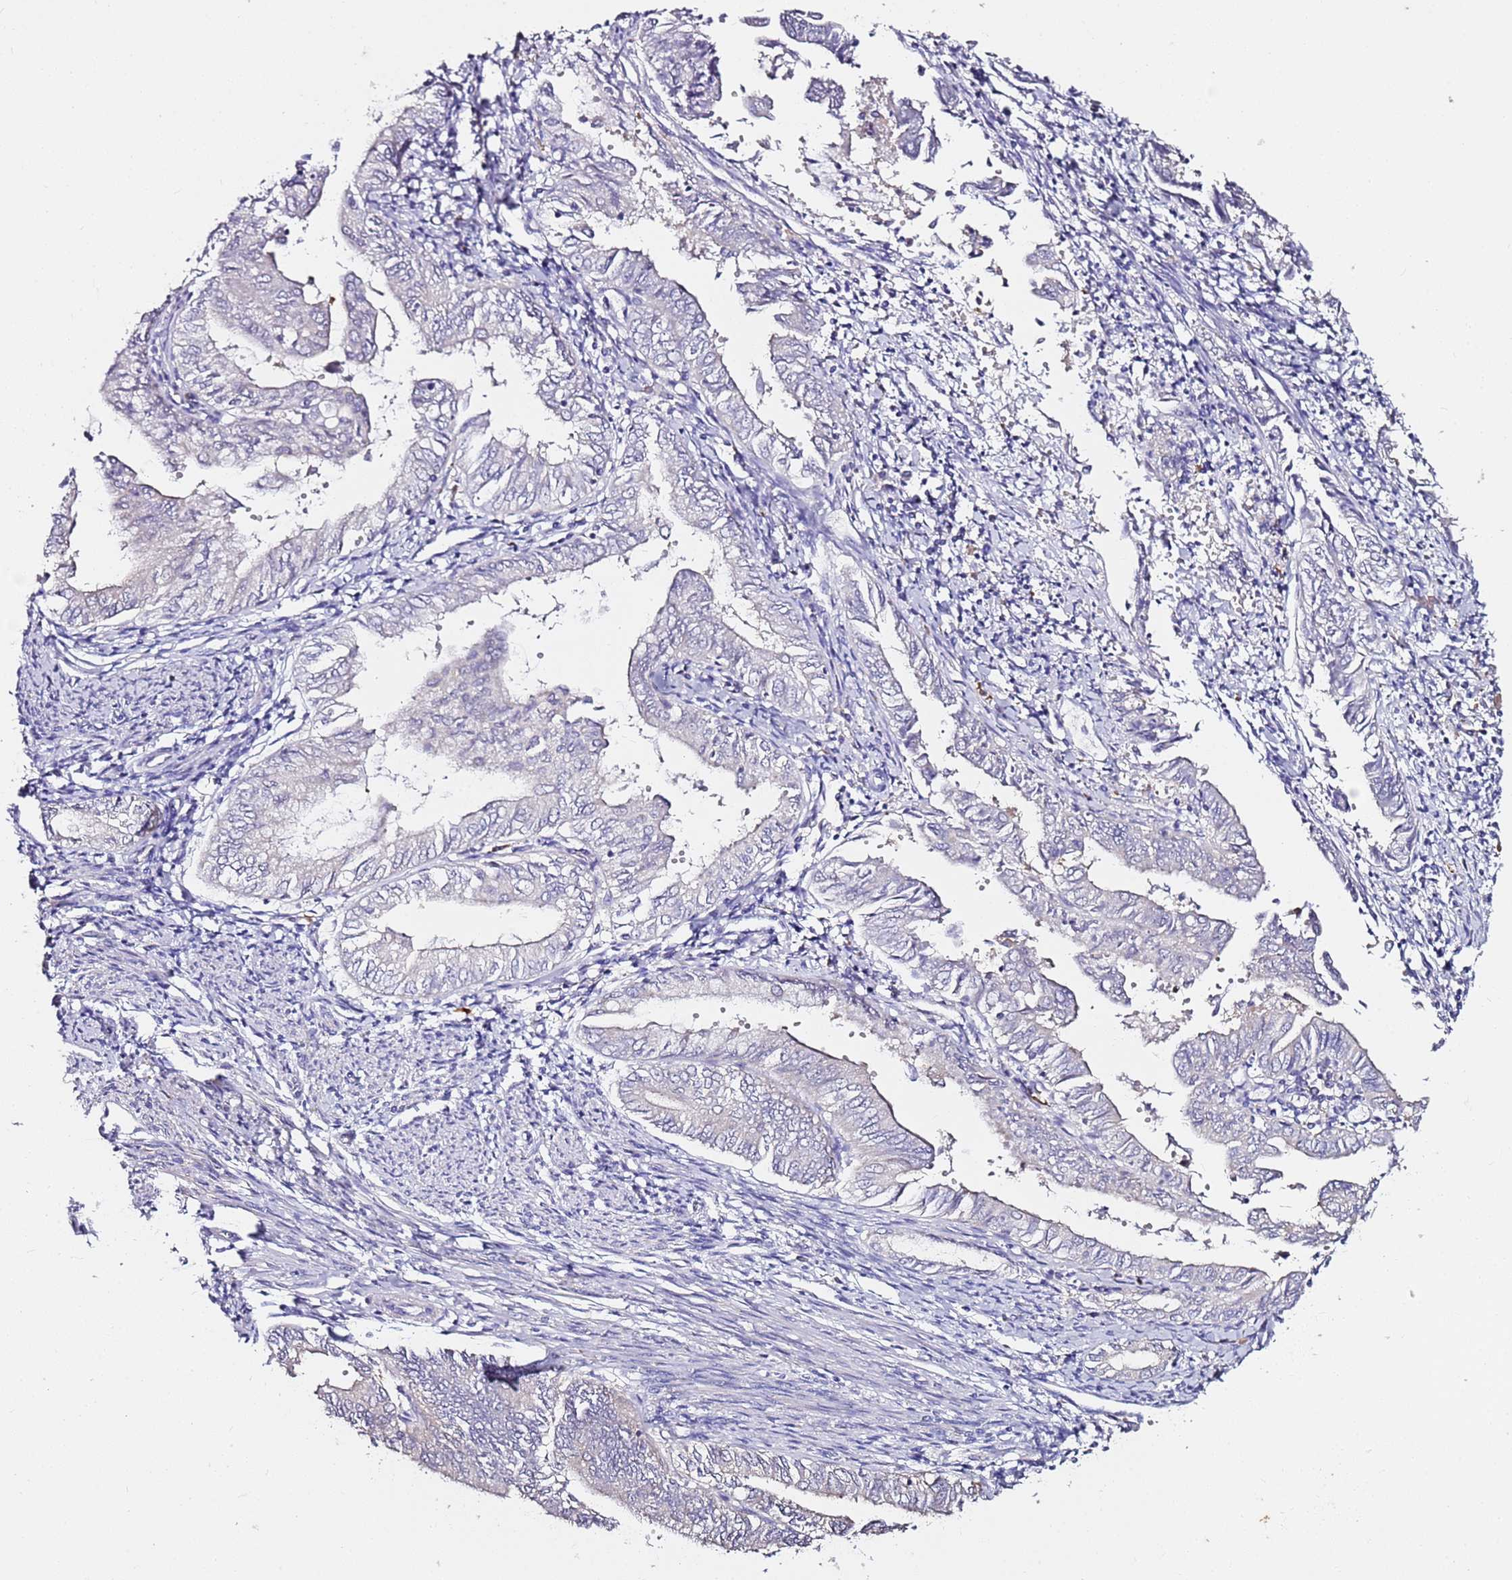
{"staining": {"intensity": "negative", "quantity": "none", "location": "none"}, "tissue": "endometrial cancer", "cell_type": "Tumor cells", "image_type": "cancer", "snomed": [{"axis": "morphology", "description": "Adenocarcinoma, NOS"}, {"axis": "topography", "description": "Endometrium"}], "caption": "Immunohistochemistry (IHC) image of adenocarcinoma (endometrial) stained for a protein (brown), which exhibits no expression in tumor cells. (DAB immunohistochemistry with hematoxylin counter stain).", "gene": "SRRM5", "patient": {"sex": "female", "age": 66}}